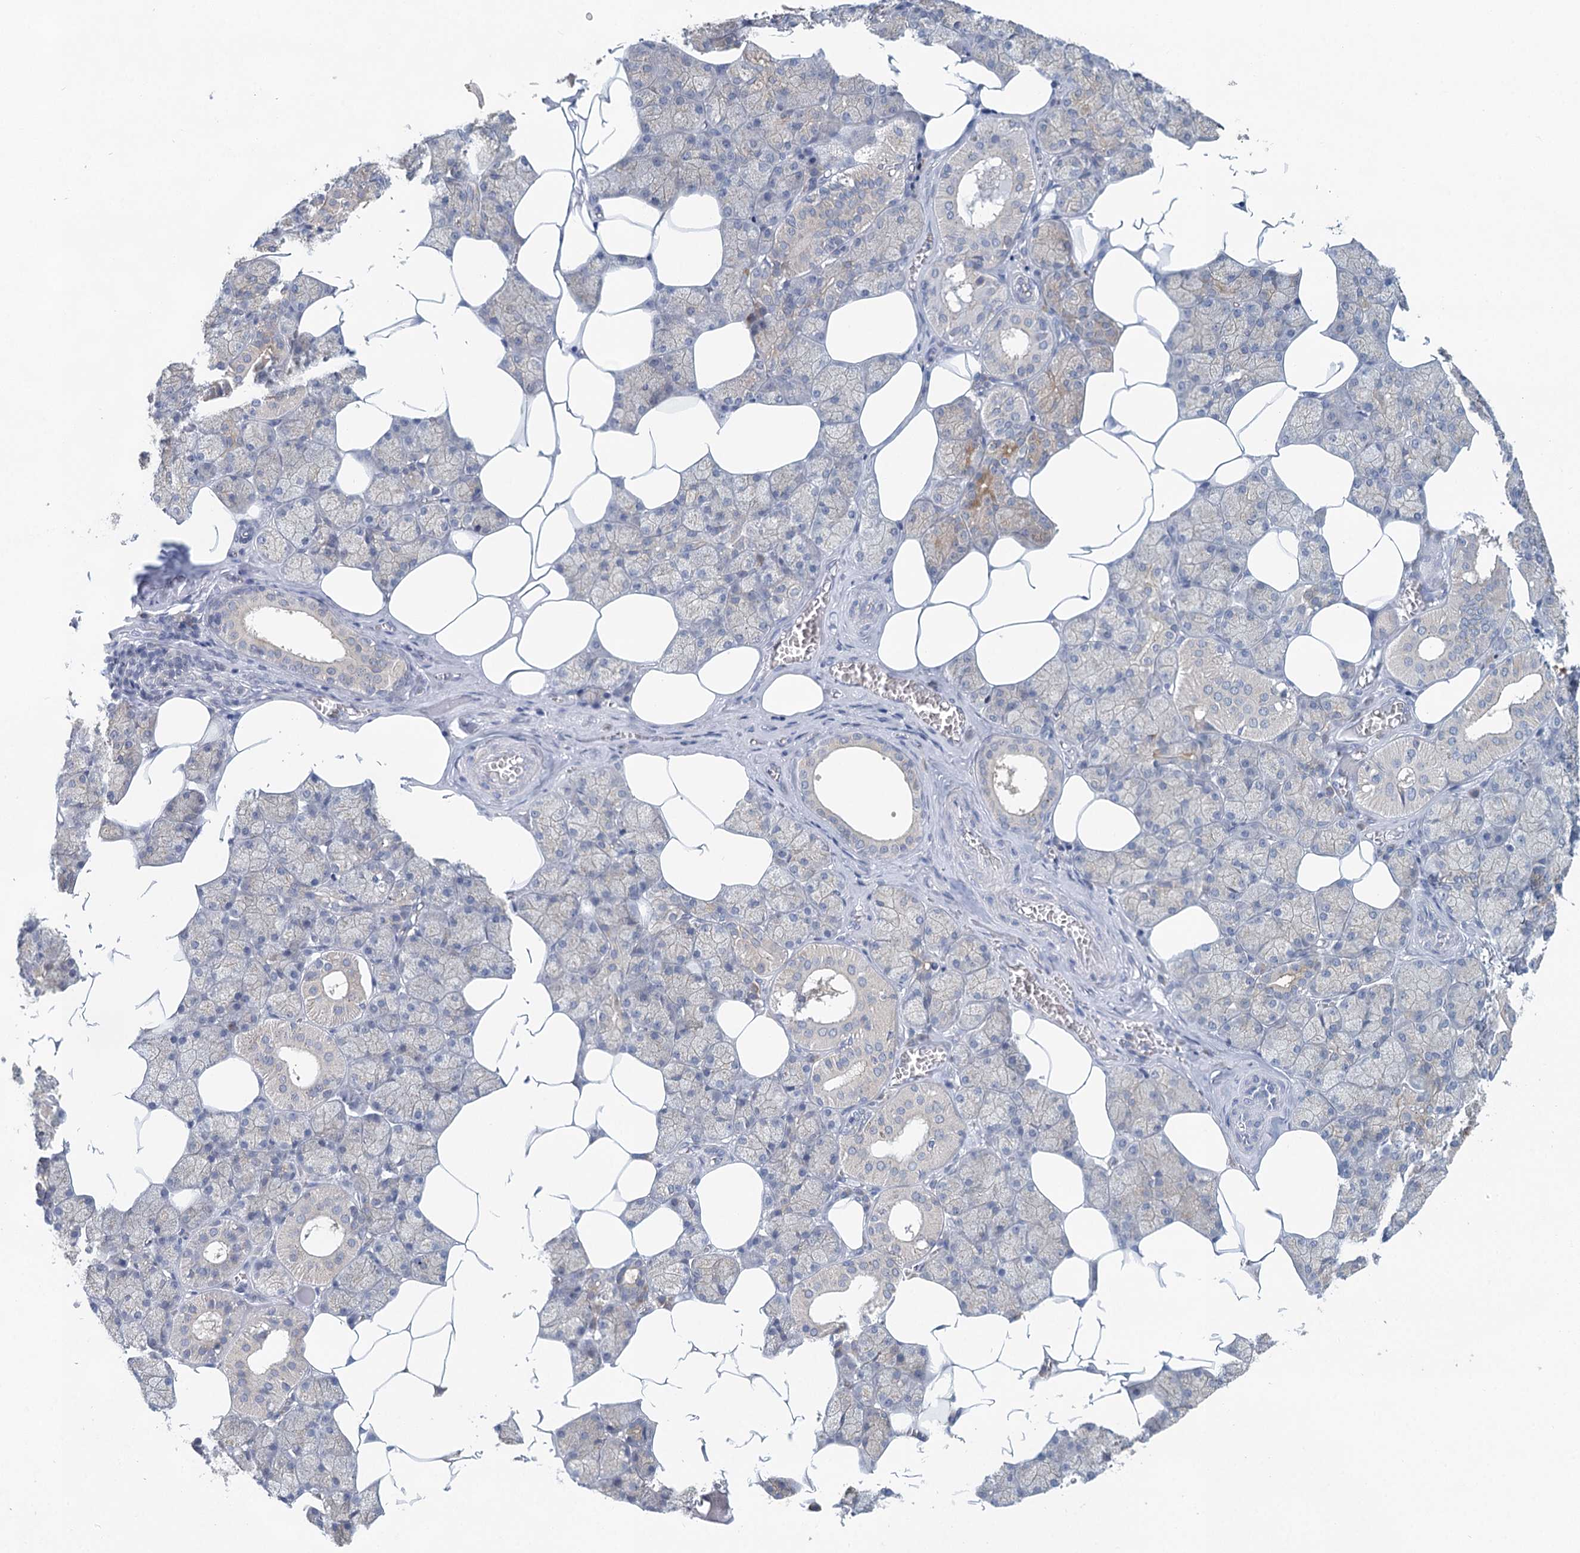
{"staining": {"intensity": "weak", "quantity": "<25%", "location": "cytoplasmic/membranous"}, "tissue": "salivary gland", "cell_type": "Glandular cells", "image_type": "normal", "snomed": [{"axis": "morphology", "description": "Normal tissue, NOS"}, {"axis": "topography", "description": "Salivary gland"}], "caption": "Image shows no significant protein staining in glandular cells of unremarkable salivary gland. (Immunohistochemistry (ihc), brightfield microscopy, high magnification).", "gene": "BLTP1", "patient": {"sex": "male", "age": 62}}